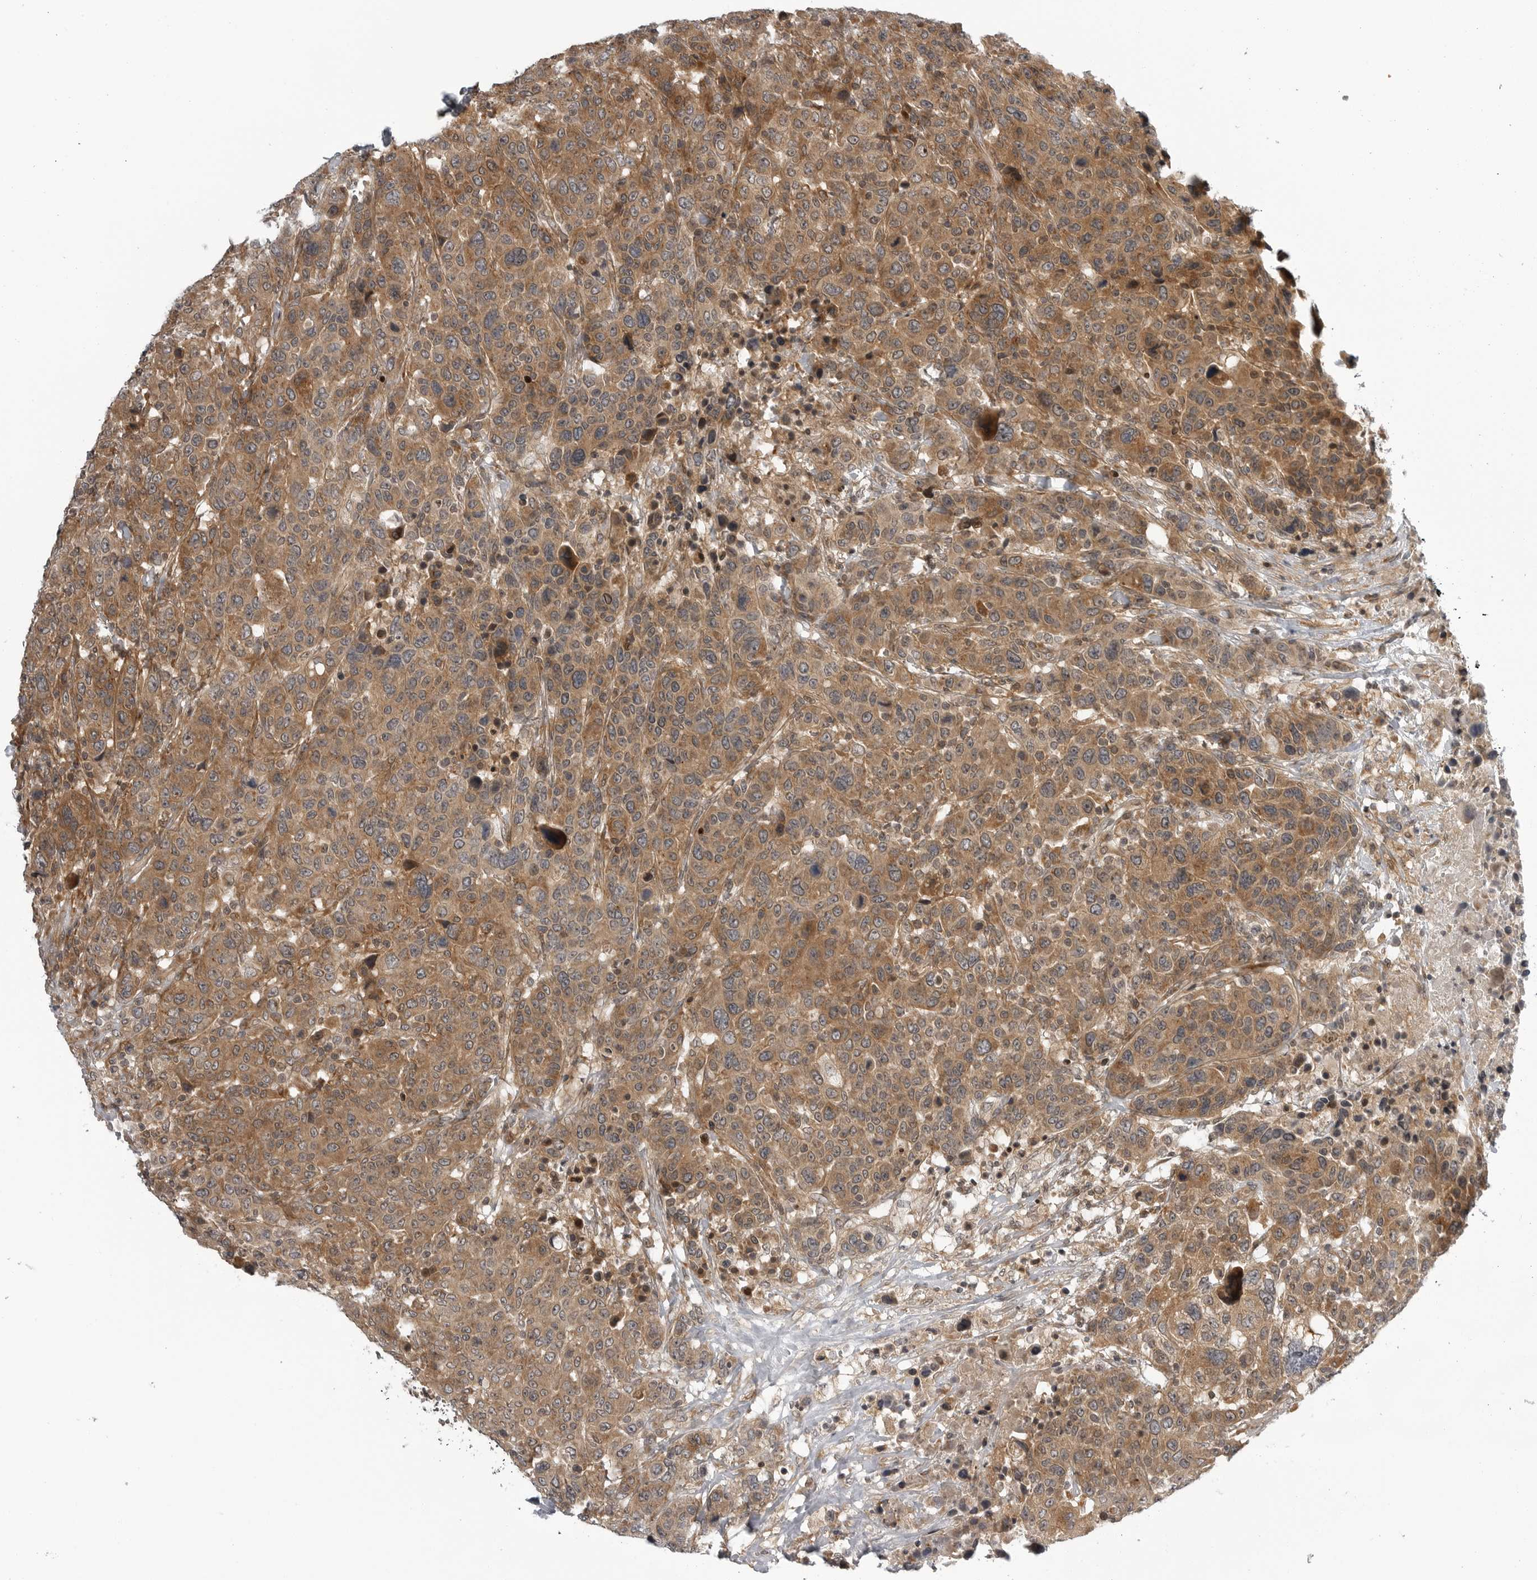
{"staining": {"intensity": "moderate", "quantity": ">75%", "location": "cytoplasmic/membranous"}, "tissue": "breast cancer", "cell_type": "Tumor cells", "image_type": "cancer", "snomed": [{"axis": "morphology", "description": "Duct carcinoma"}, {"axis": "topography", "description": "Breast"}], "caption": "This image exhibits immunohistochemistry staining of human invasive ductal carcinoma (breast), with medium moderate cytoplasmic/membranous positivity in about >75% of tumor cells.", "gene": "LRRC45", "patient": {"sex": "female", "age": 37}}